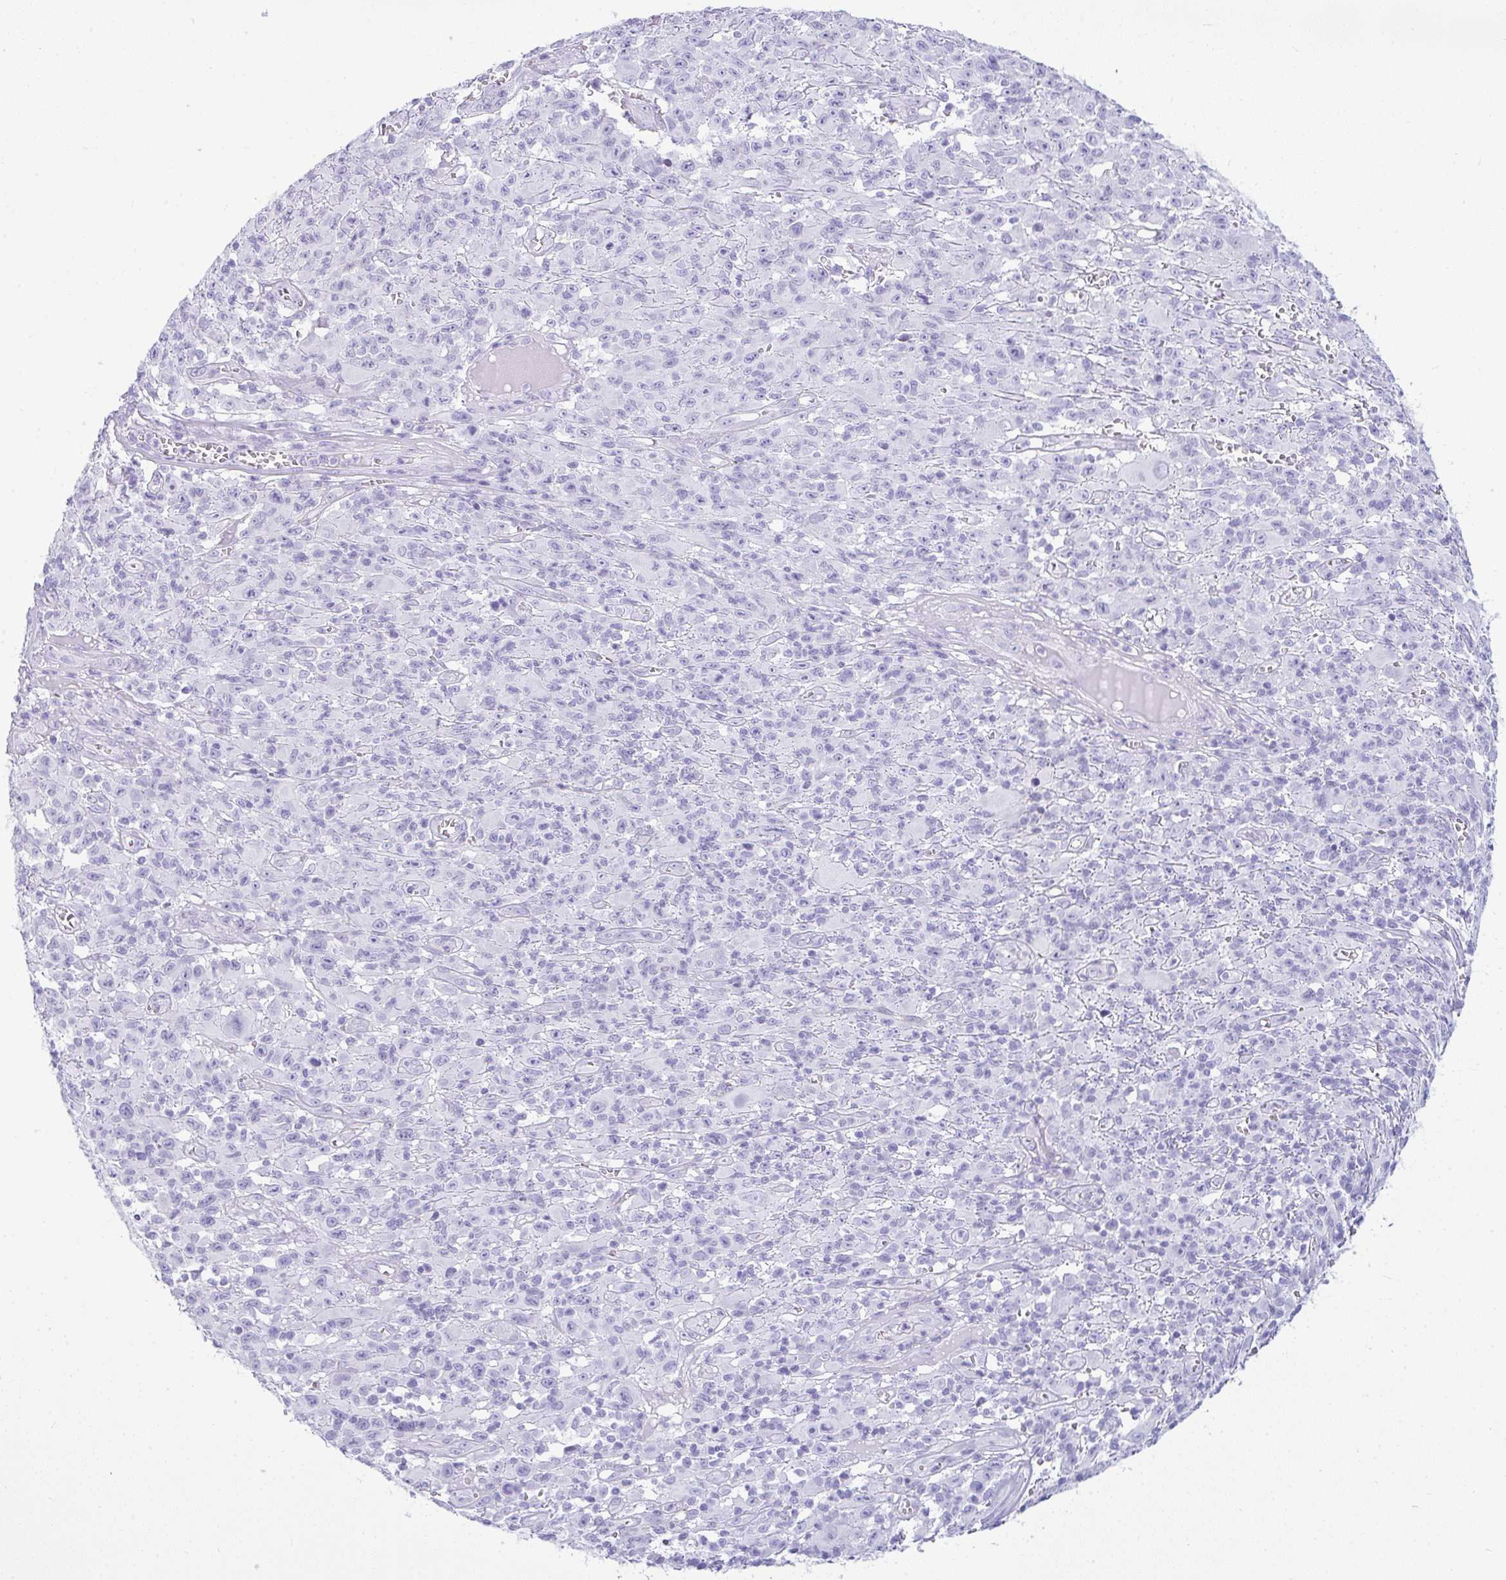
{"staining": {"intensity": "negative", "quantity": "none", "location": "none"}, "tissue": "melanoma", "cell_type": "Tumor cells", "image_type": "cancer", "snomed": [{"axis": "morphology", "description": "Malignant melanoma, NOS"}, {"axis": "topography", "description": "Skin"}], "caption": "High magnification brightfield microscopy of malignant melanoma stained with DAB (3,3'-diaminobenzidine) (brown) and counterstained with hematoxylin (blue): tumor cells show no significant positivity.", "gene": "RASL10A", "patient": {"sex": "male", "age": 46}}